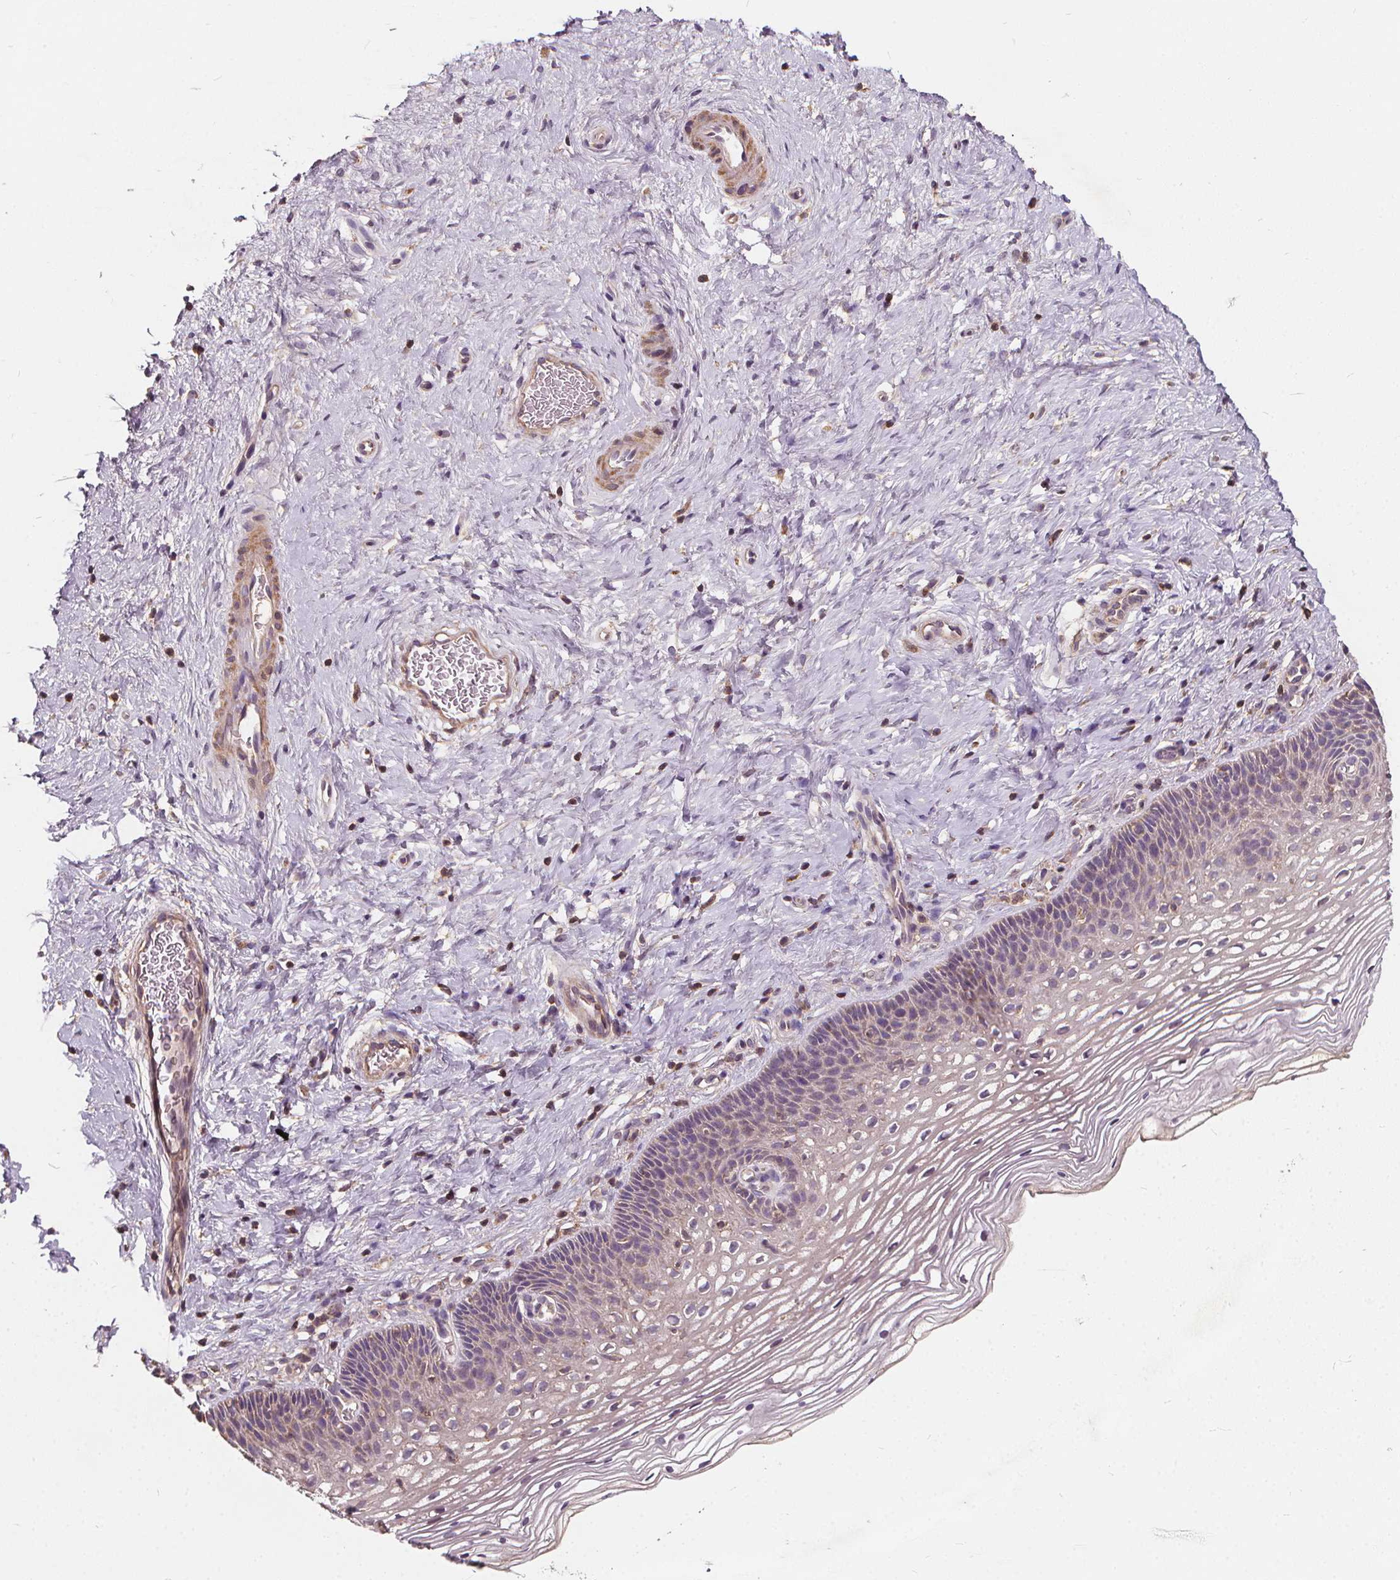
{"staining": {"intensity": "negative", "quantity": "none", "location": "none"}, "tissue": "cervix", "cell_type": "Glandular cells", "image_type": "normal", "snomed": [{"axis": "morphology", "description": "Normal tissue, NOS"}, {"axis": "topography", "description": "Cervix"}], "caption": "Glandular cells are negative for brown protein staining in benign cervix. (DAB immunohistochemistry (IHC), high magnification).", "gene": "ORAI2", "patient": {"sex": "female", "age": 34}}